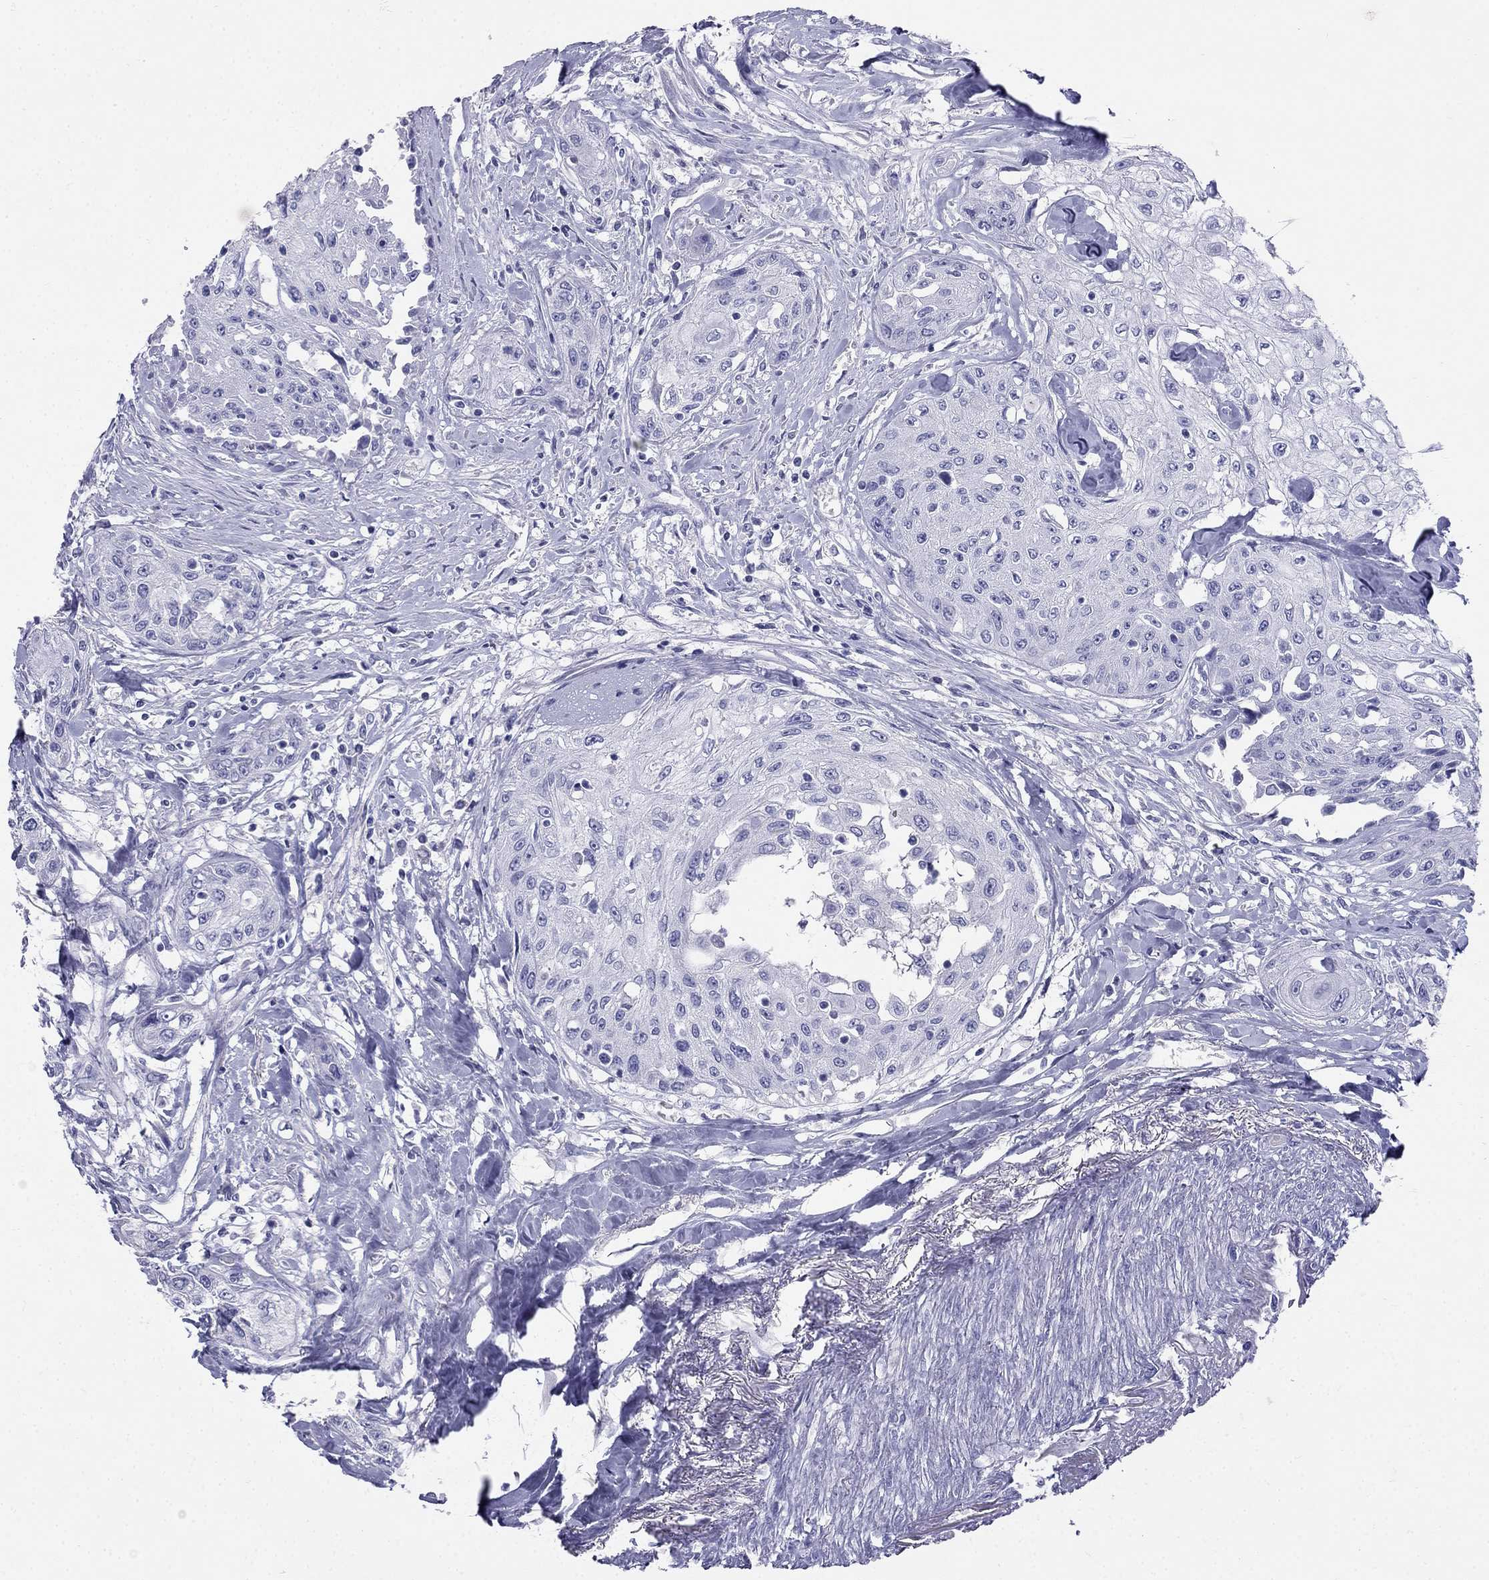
{"staining": {"intensity": "negative", "quantity": "none", "location": "none"}, "tissue": "head and neck cancer", "cell_type": "Tumor cells", "image_type": "cancer", "snomed": [{"axis": "morphology", "description": "Normal tissue, NOS"}, {"axis": "morphology", "description": "Squamous cell carcinoma, NOS"}, {"axis": "topography", "description": "Oral tissue"}, {"axis": "topography", "description": "Peripheral nerve tissue"}, {"axis": "topography", "description": "Head-Neck"}], "caption": "IHC micrograph of neoplastic tissue: human head and neck squamous cell carcinoma stained with DAB reveals no significant protein expression in tumor cells.", "gene": "RFLNA", "patient": {"sex": "female", "age": 59}}